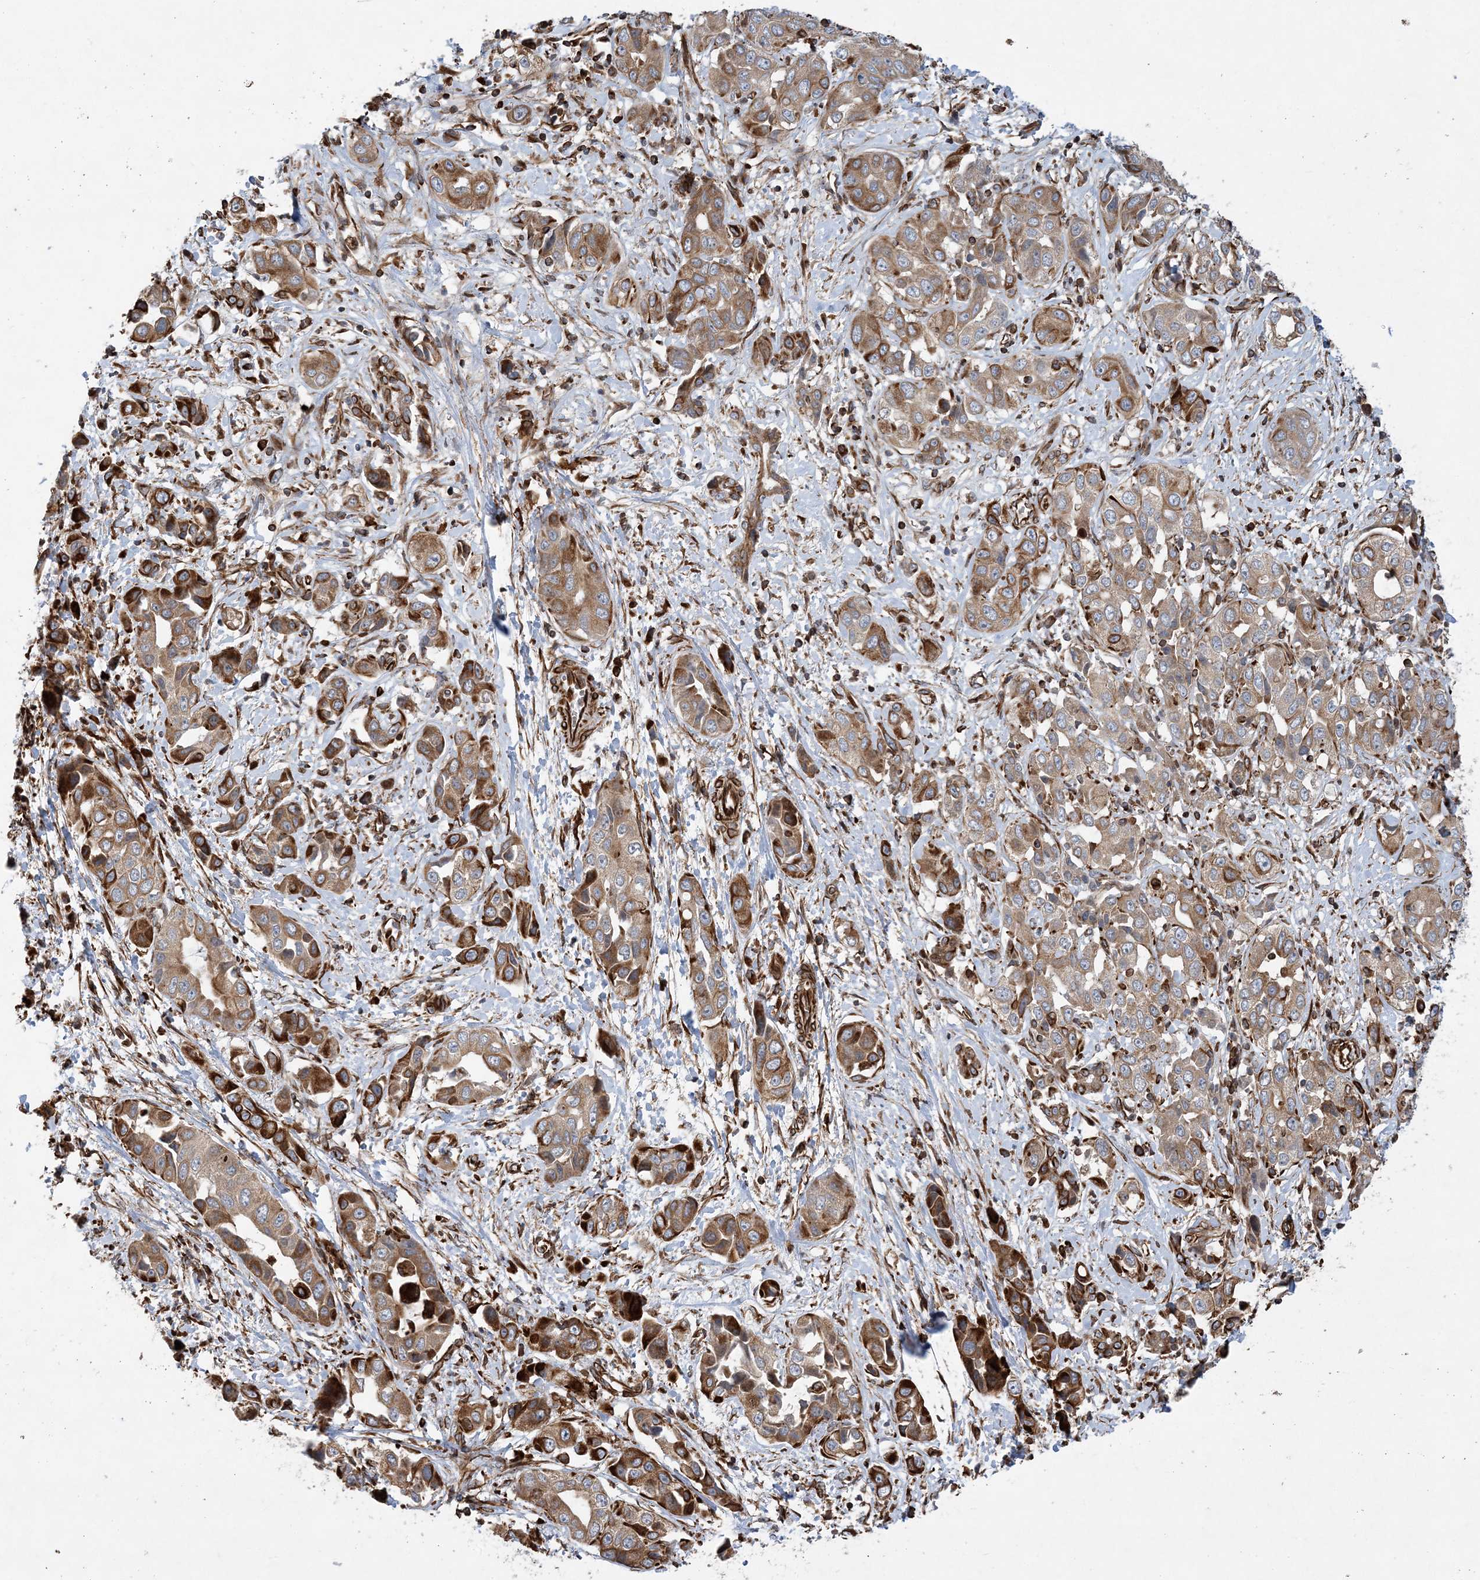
{"staining": {"intensity": "moderate", "quantity": ">75%", "location": "cytoplasmic/membranous"}, "tissue": "liver cancer", "cell_type": "Tumor cells", "image_type": "cancer", "snomed": [{"axis": "morphology", "description": "Cholangiocarcinoma"}, {"axis": "topography", "description": "Liver"}], "caption": "Liver cancer tissue demonstrates moderate cytoplasmic/membranous staining in approximately >75% of tumor cells", "gene": "FAM114A2", "patient": {"sex": "female", "age": 52}}